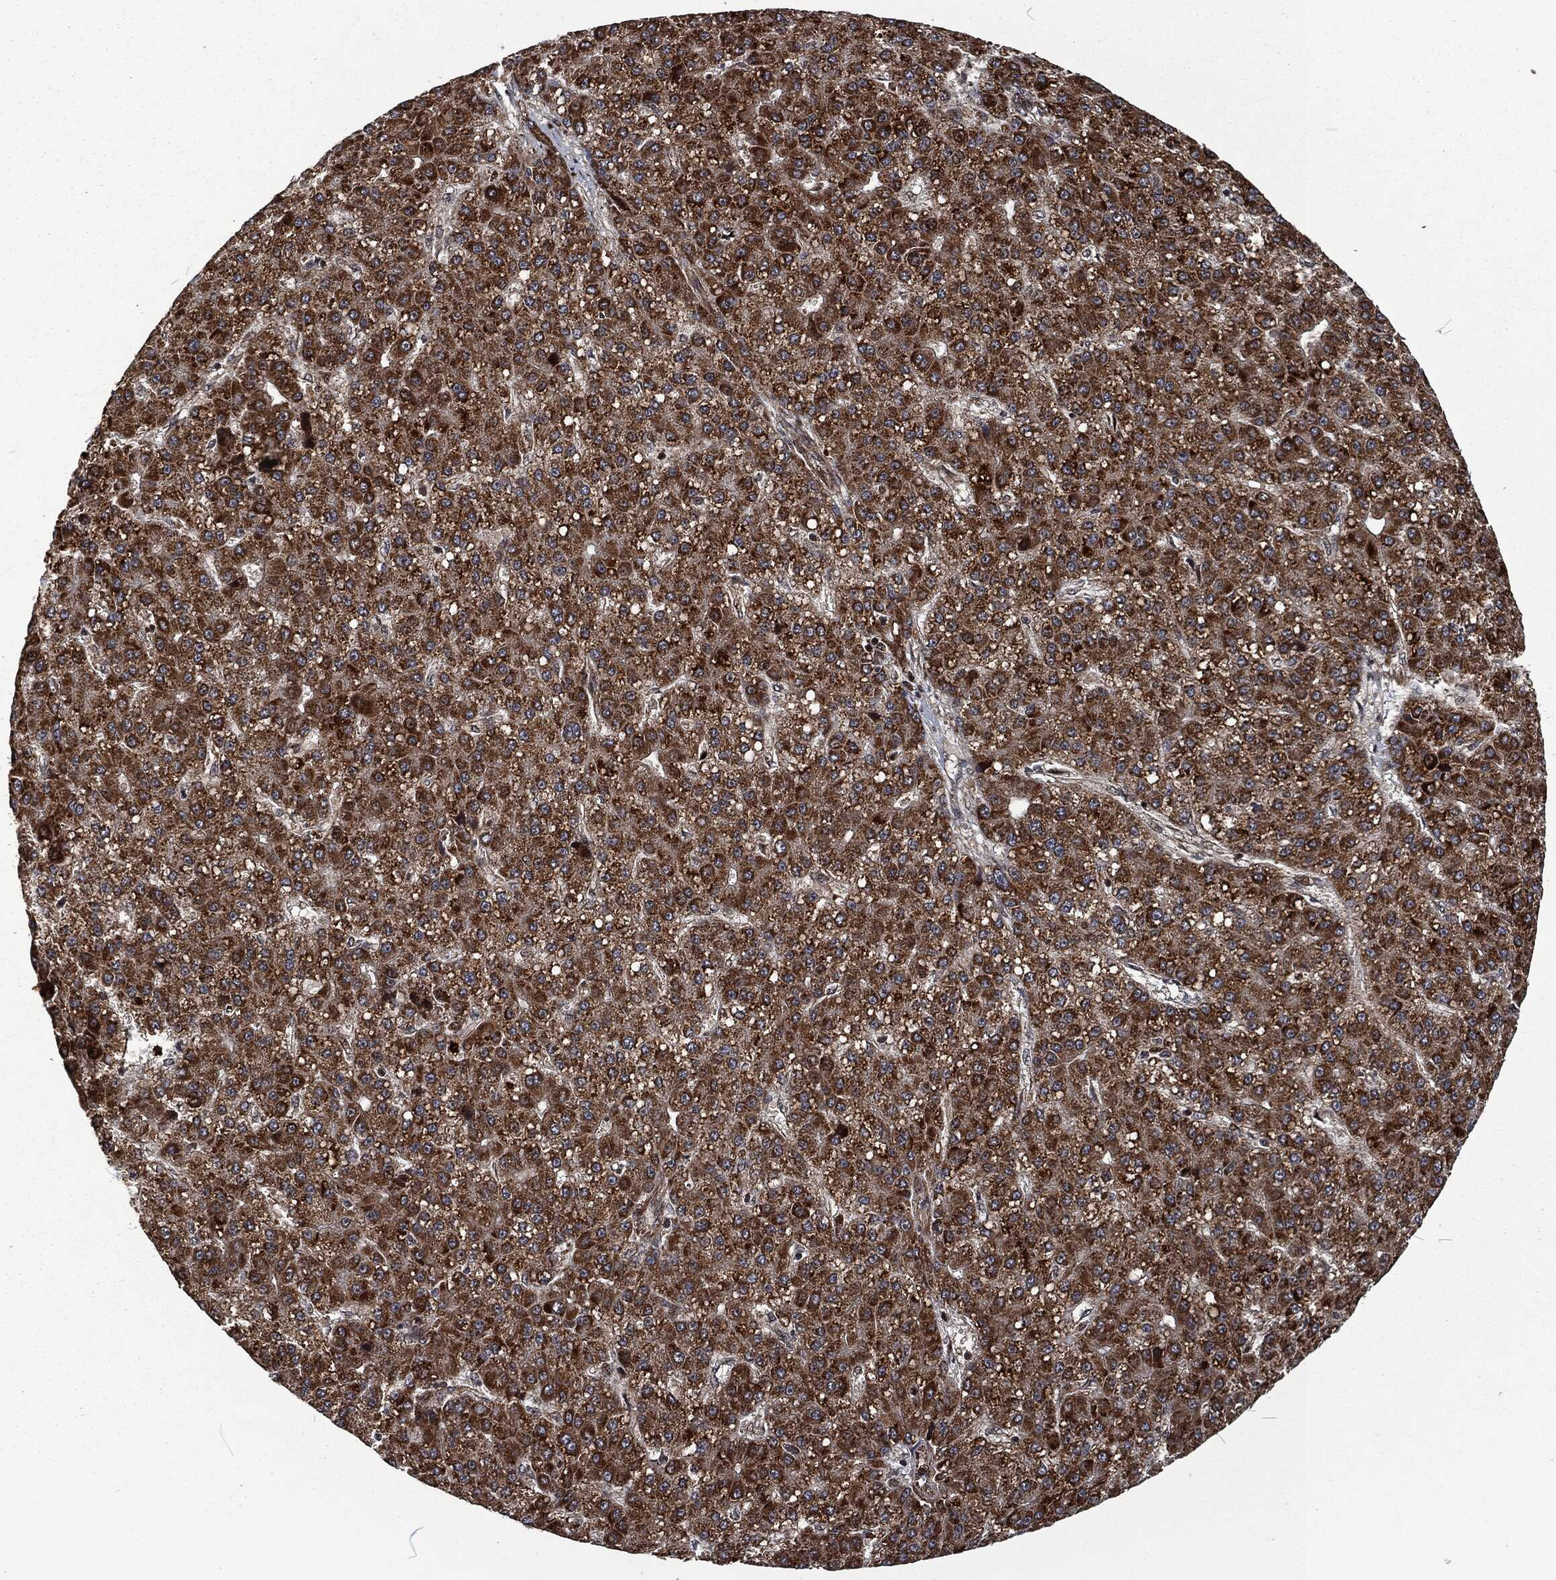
{"staining": {"intensity": "strong", "quantity": ">75%", "location": "cytoplasmic/membranous"}, "tissue": "liver cancer", "cell_type": "Tumor cells", "image_type": "cancer", "snomed": [{"axis": "morphology", "description": "Carcinoma, Hepatocellular, NOS"}, {"axis": "topography", "description": "Liver"}], "caption": "Protein staining demonstrates strong cytoplasmic/membranous positivity in about >75% of tumor cells in liver cancer (hepatocellular carcinoma).", "gene": "CMPK2", "patient": {"sex": "male", "age": 67}}